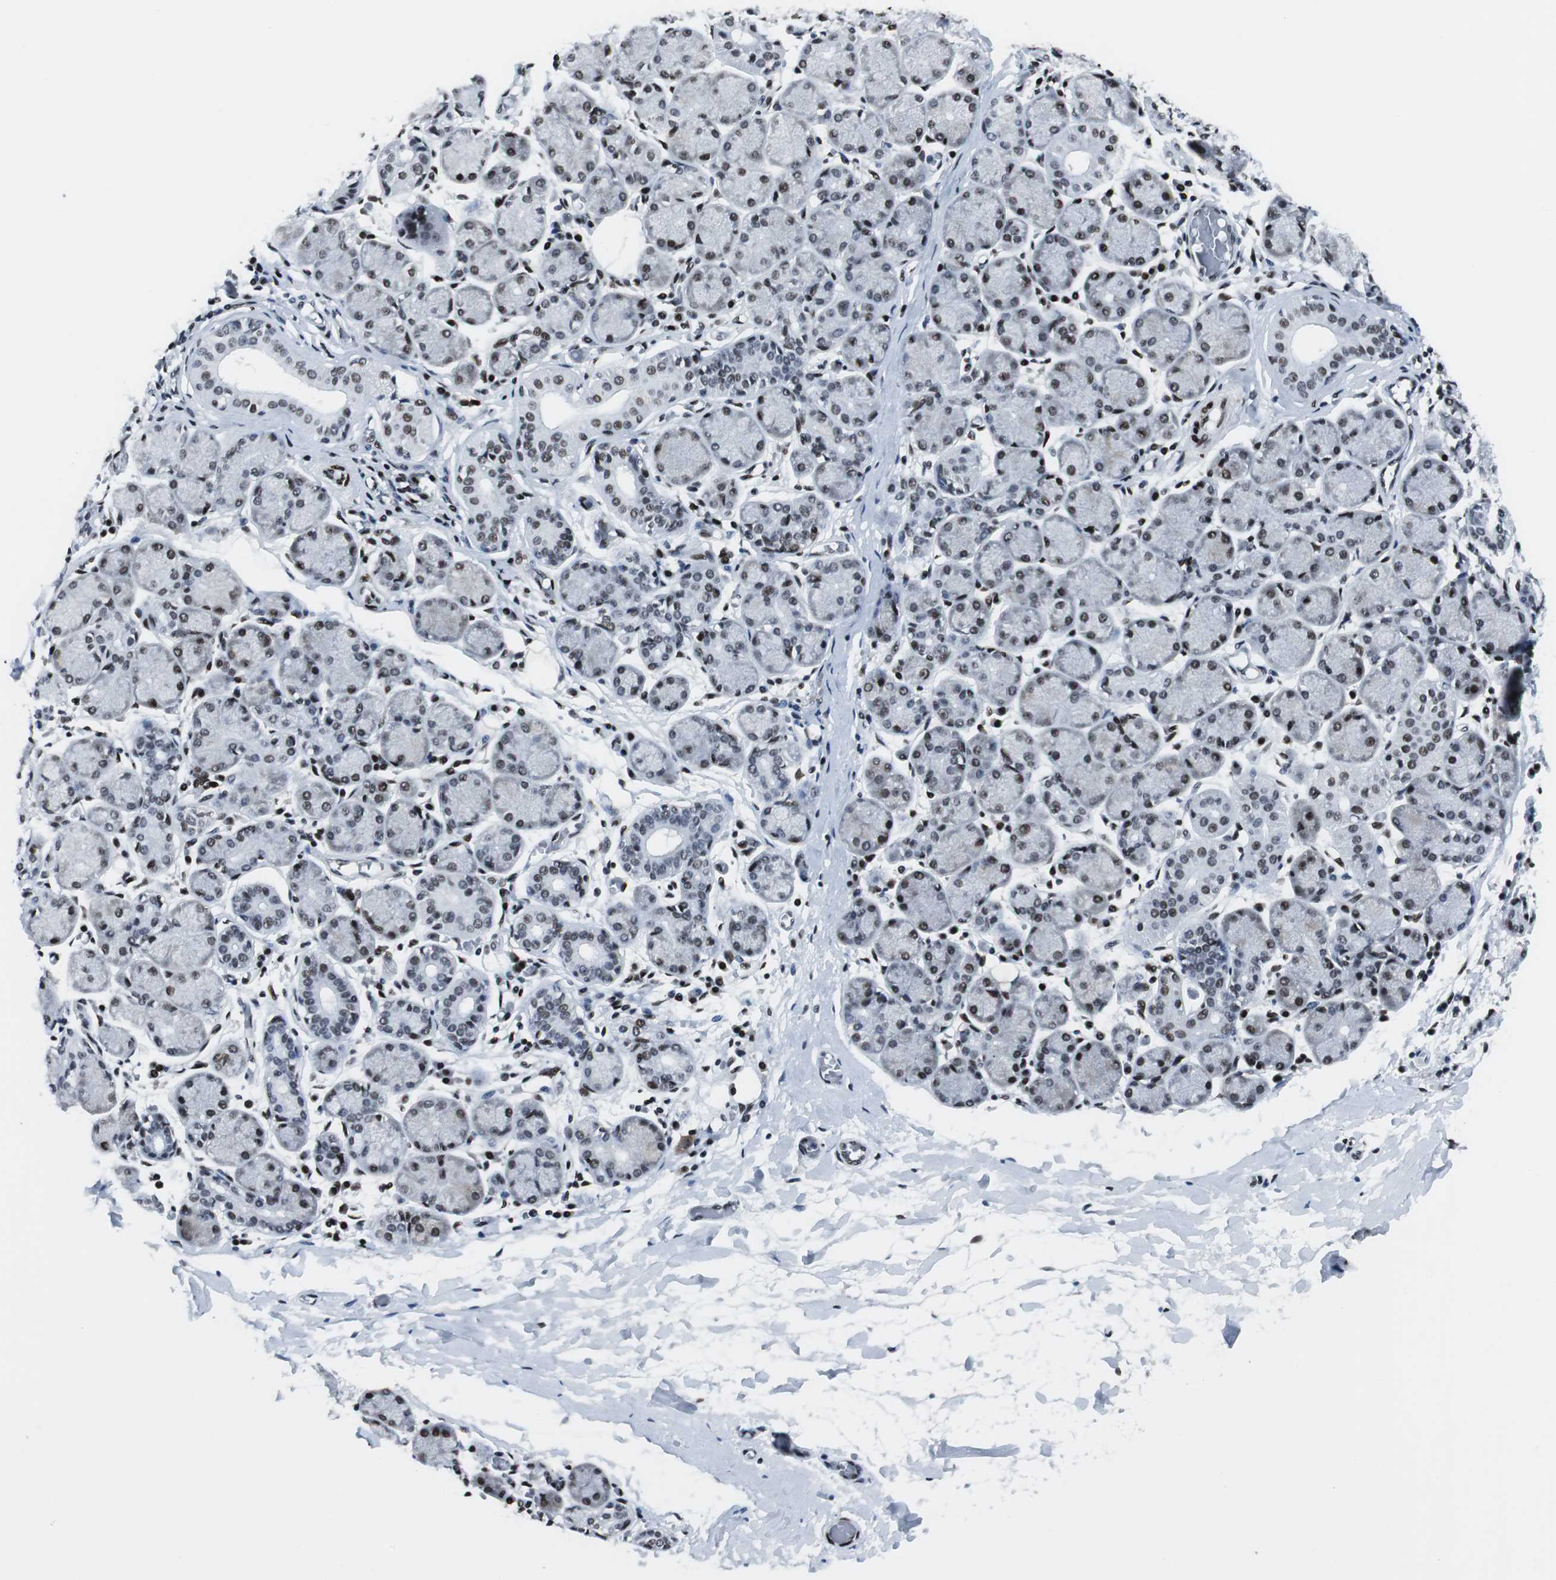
{"staining": {"intensity": "moderate", "quantity": ">75%", "location": "nuclear"}, "tissue": "salivary gland", "cell_type": "Glandular cells", "image_type": "normal", "snomed": [{"axis": "morphology", "description": "Normal tissue, NOS"}, {"axis": "topography", "description": "Salivary gland"}], "caption": "A brown stain labels moderate nuclear staining of a protein in glandular cells of unremarkable salivary gland.", "gene": "MEF2D", "patient": {"sex": "female", "age": 24}}